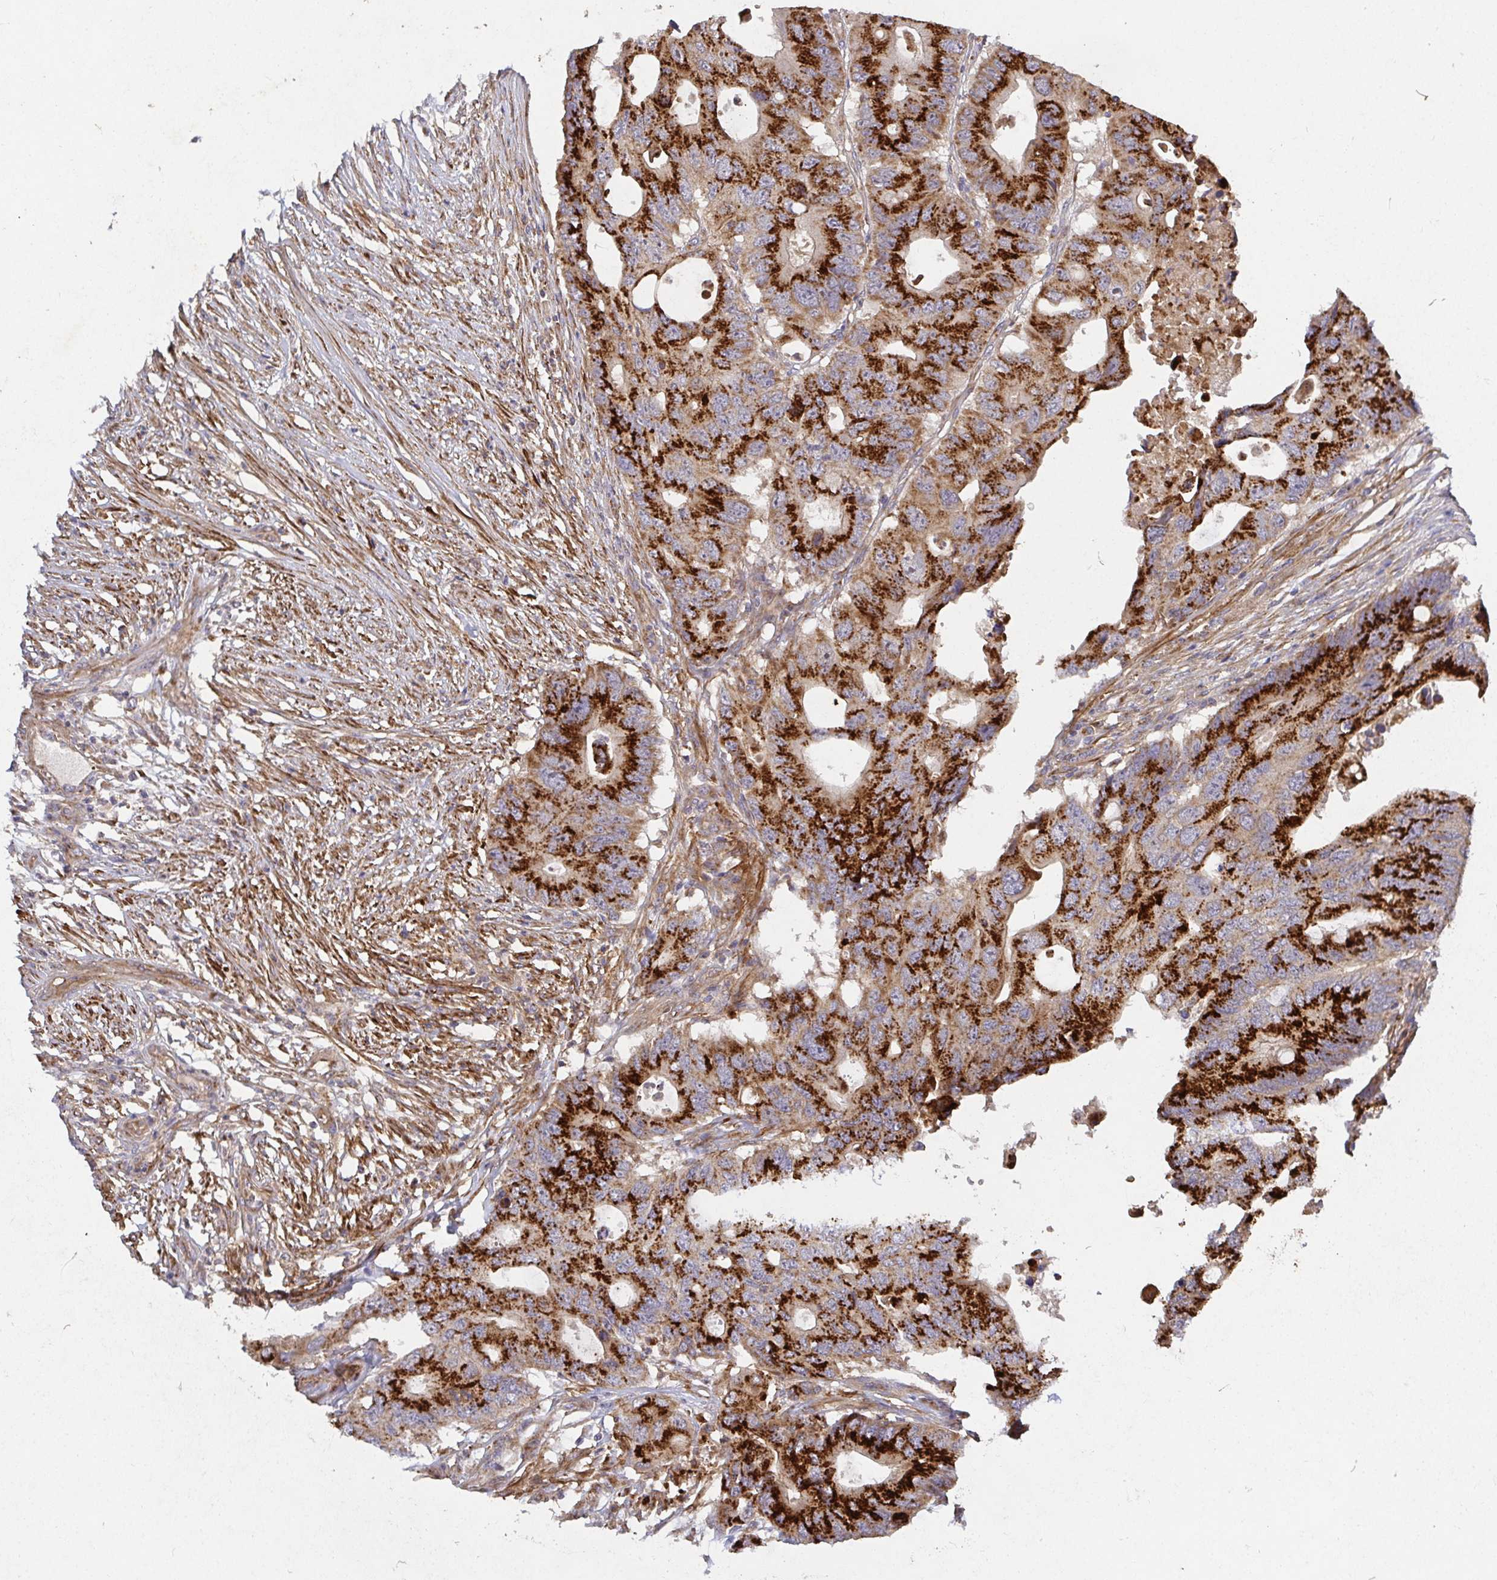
{"staining": {"intensity": "strong", "quantity": ">75%", "location": "cytoplasmic/membranous"}, "tissue": "colorectal cancer", "cell_type": "Tumor cells", "image_type": "cancer", "snomed": [{"axis": "morphology", "description": "Adenocarcinoma, NOS"}, {"axis": "topography", "description": "Colon"}], "caption": "Strong cytoplasmic/membranous protein expression is identified in about >75% of tumor cells in colorectal adenocarcinoma.", "gene": "TM9SF4", "patient": {"sex": "male", "age": 71}}